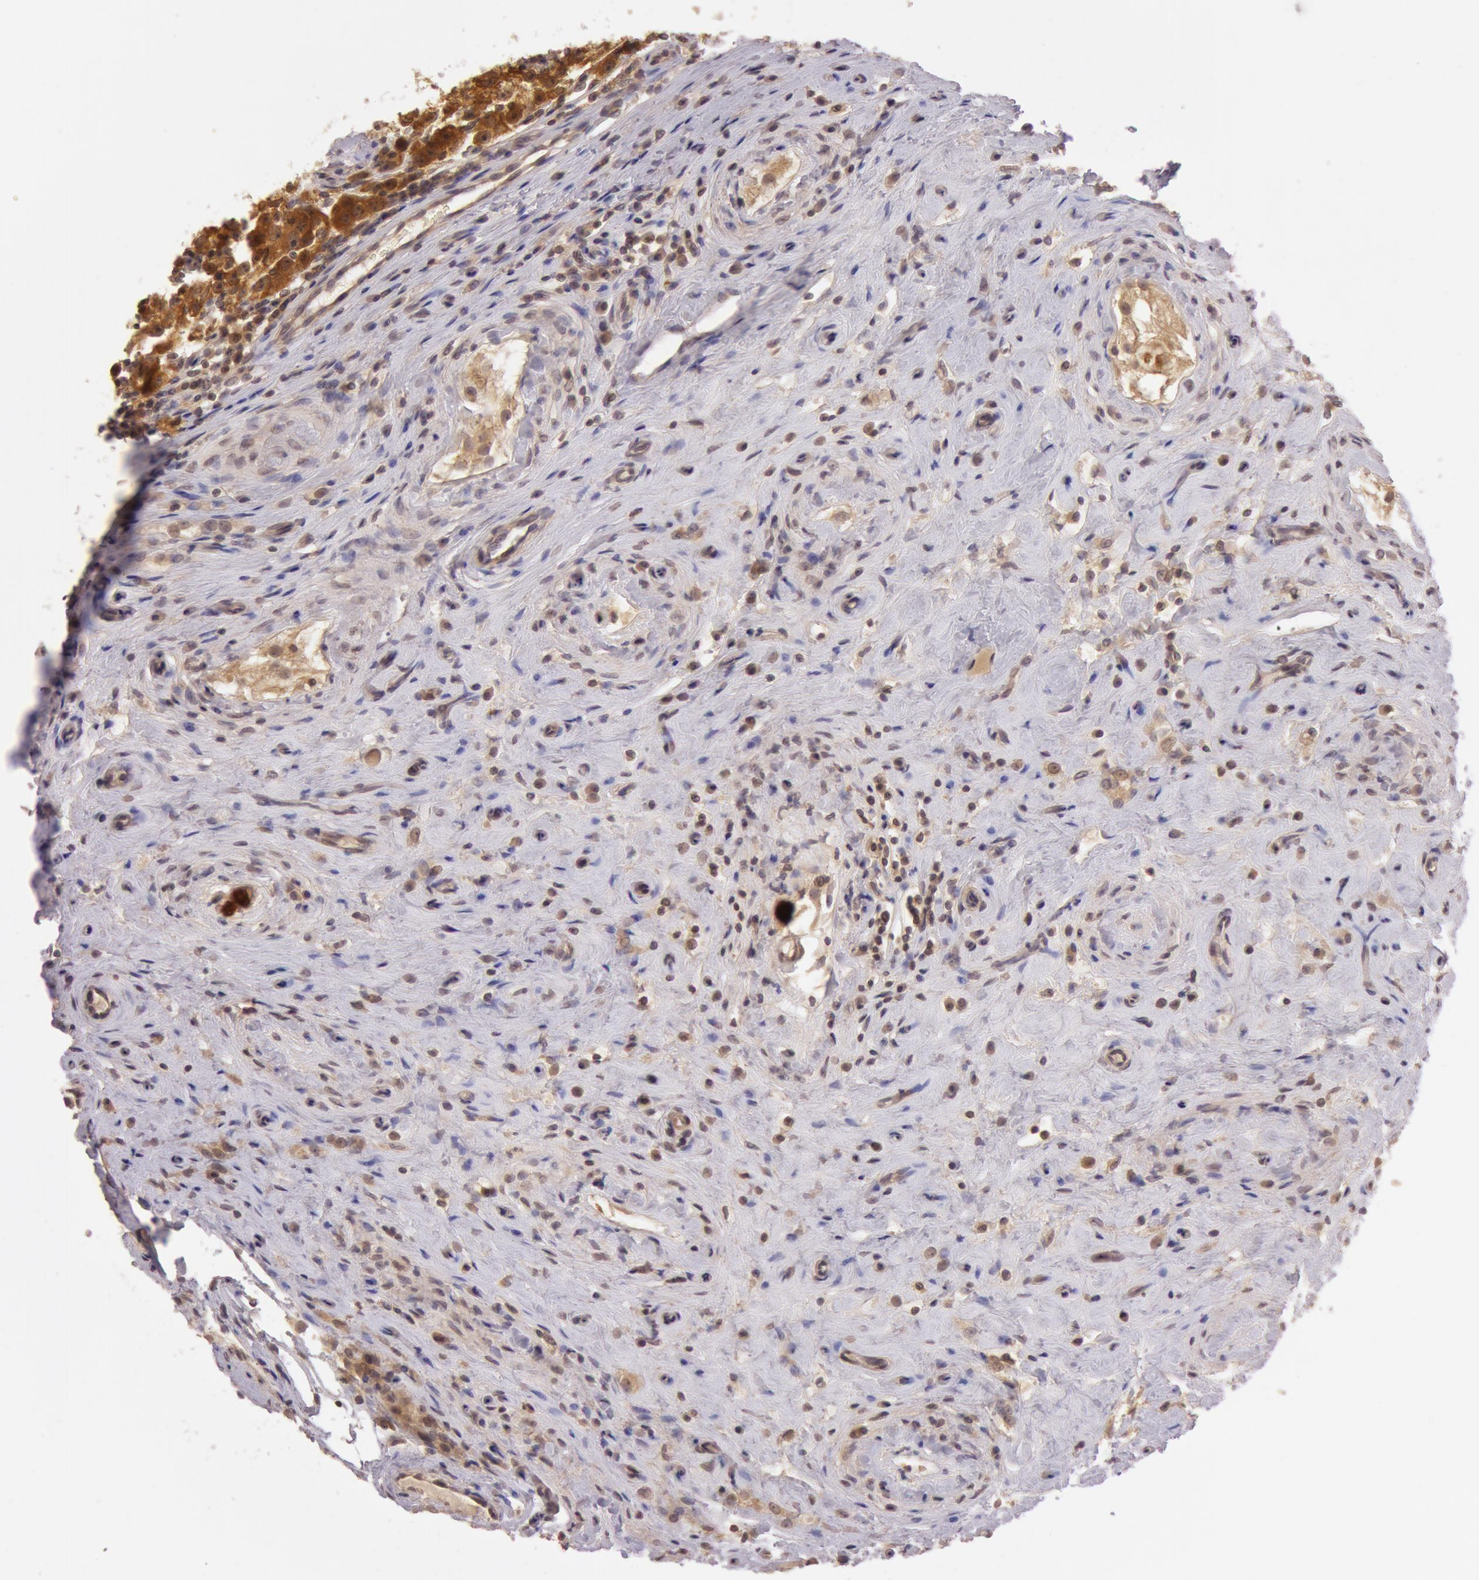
{"staining": {"intensity": "strong", "quantity": ">75%", "location": "cytoplasmic/membranous"}, "tissue": "testis cancer", "cell_type": "Tumor cells", "image_type": "cancer", "snomed": [{"axis": "morphology", "description": "Seminoma, NOS"}, {"axis": "topography", "description": "Testis"}], "caption": "Testis seminoma stained for a protein (brown) displays strong cytoplasmic/membranous positive expression in about >75% of tumor cells.", "gene": "ATG2B", "patient": {"sex": "male", "age": 32}}